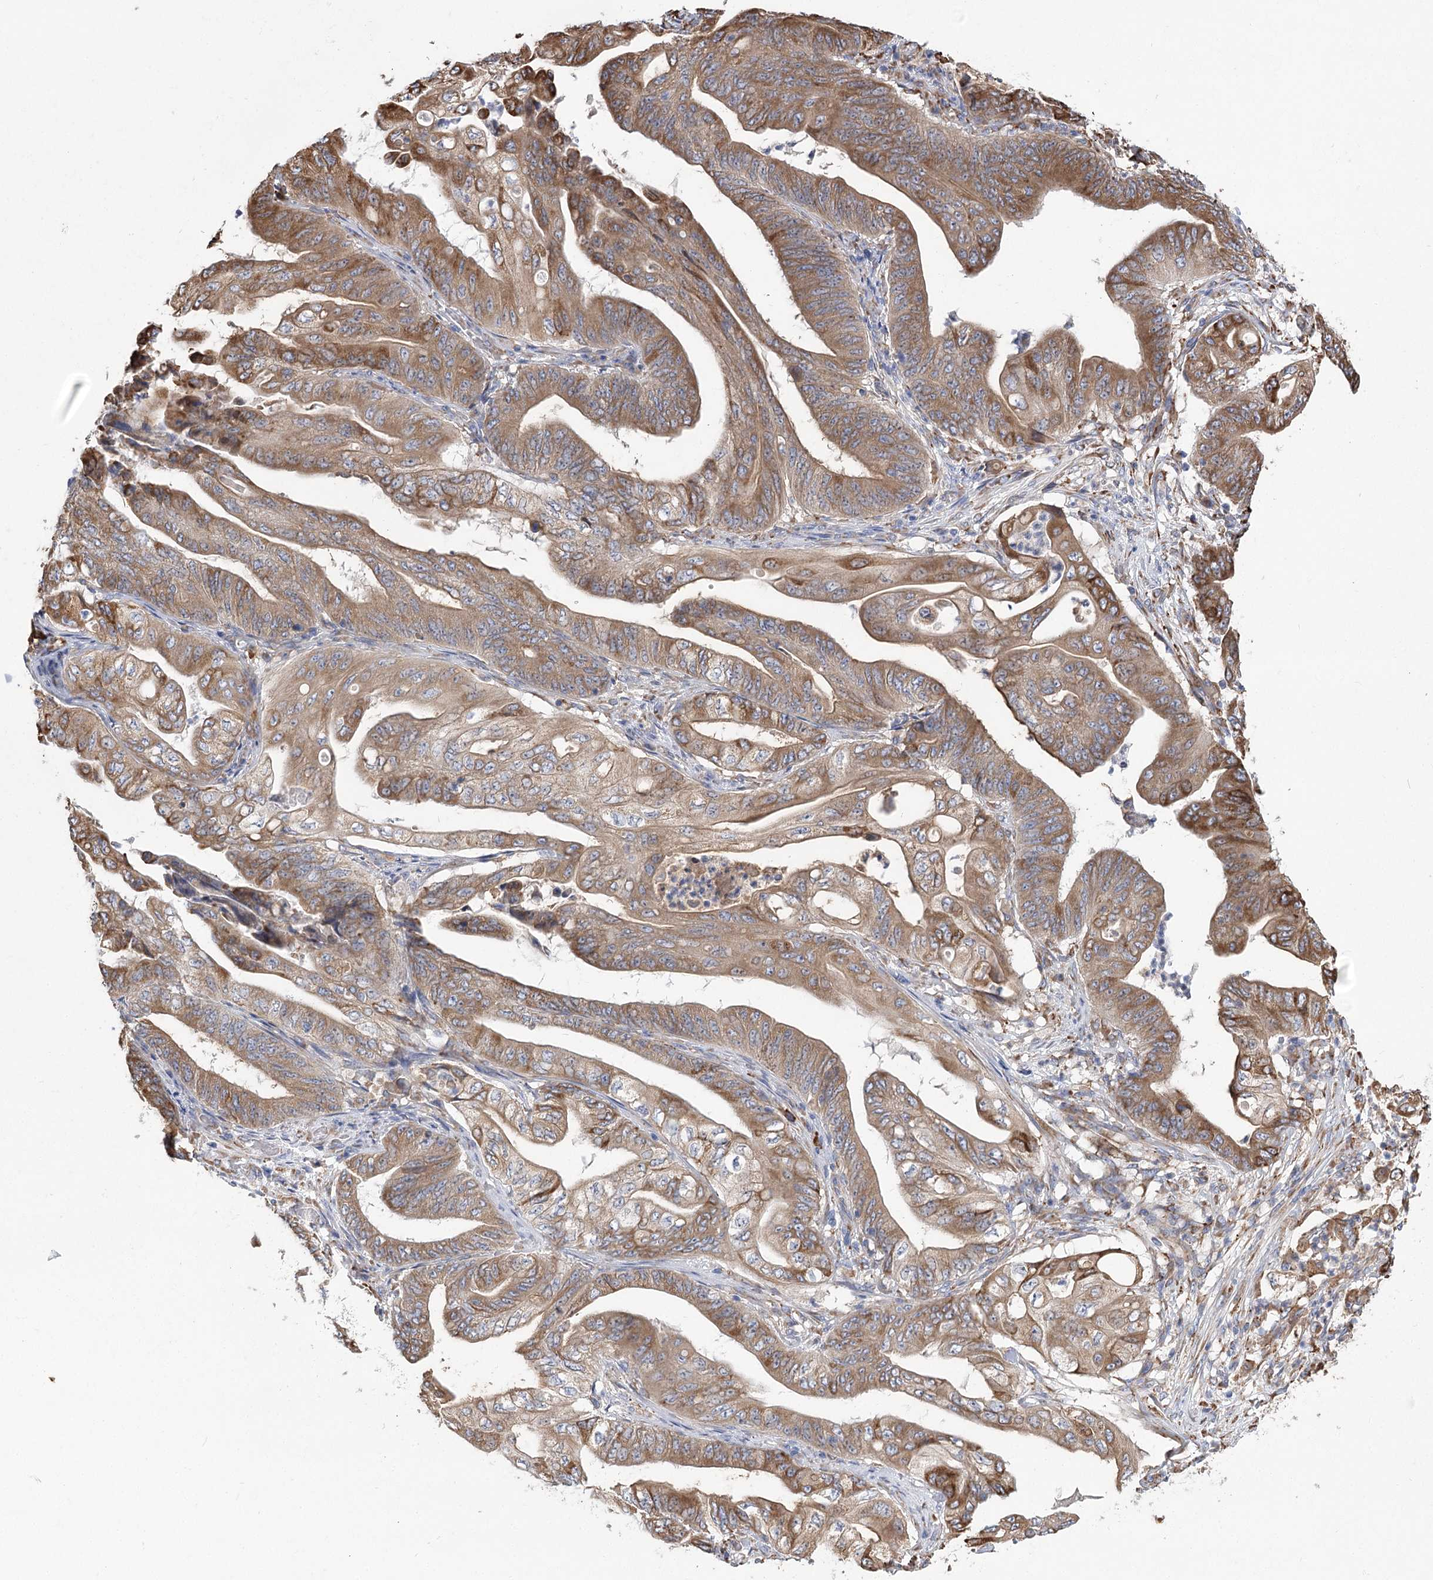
{"staining": {"intensity": "moderate", "quantity": ">75%", "location": "cytoplasmic/membranous"}, "tissue": "stomach cancer", "cell_type": "Tumor cells", "image_type": "cancer", "snomed": [{"axis": "morphology", "description": "Adenocarcinoma, NOS"}, {"axis": "topography", "description": "Stomach"}], "caption": "Stomach cancer stained for a protein reveals moderate cytoplasmic/membranous positivity in tumor cells.", "gene": "METTL24", "patient": {"sex": "female", "age": 73}}